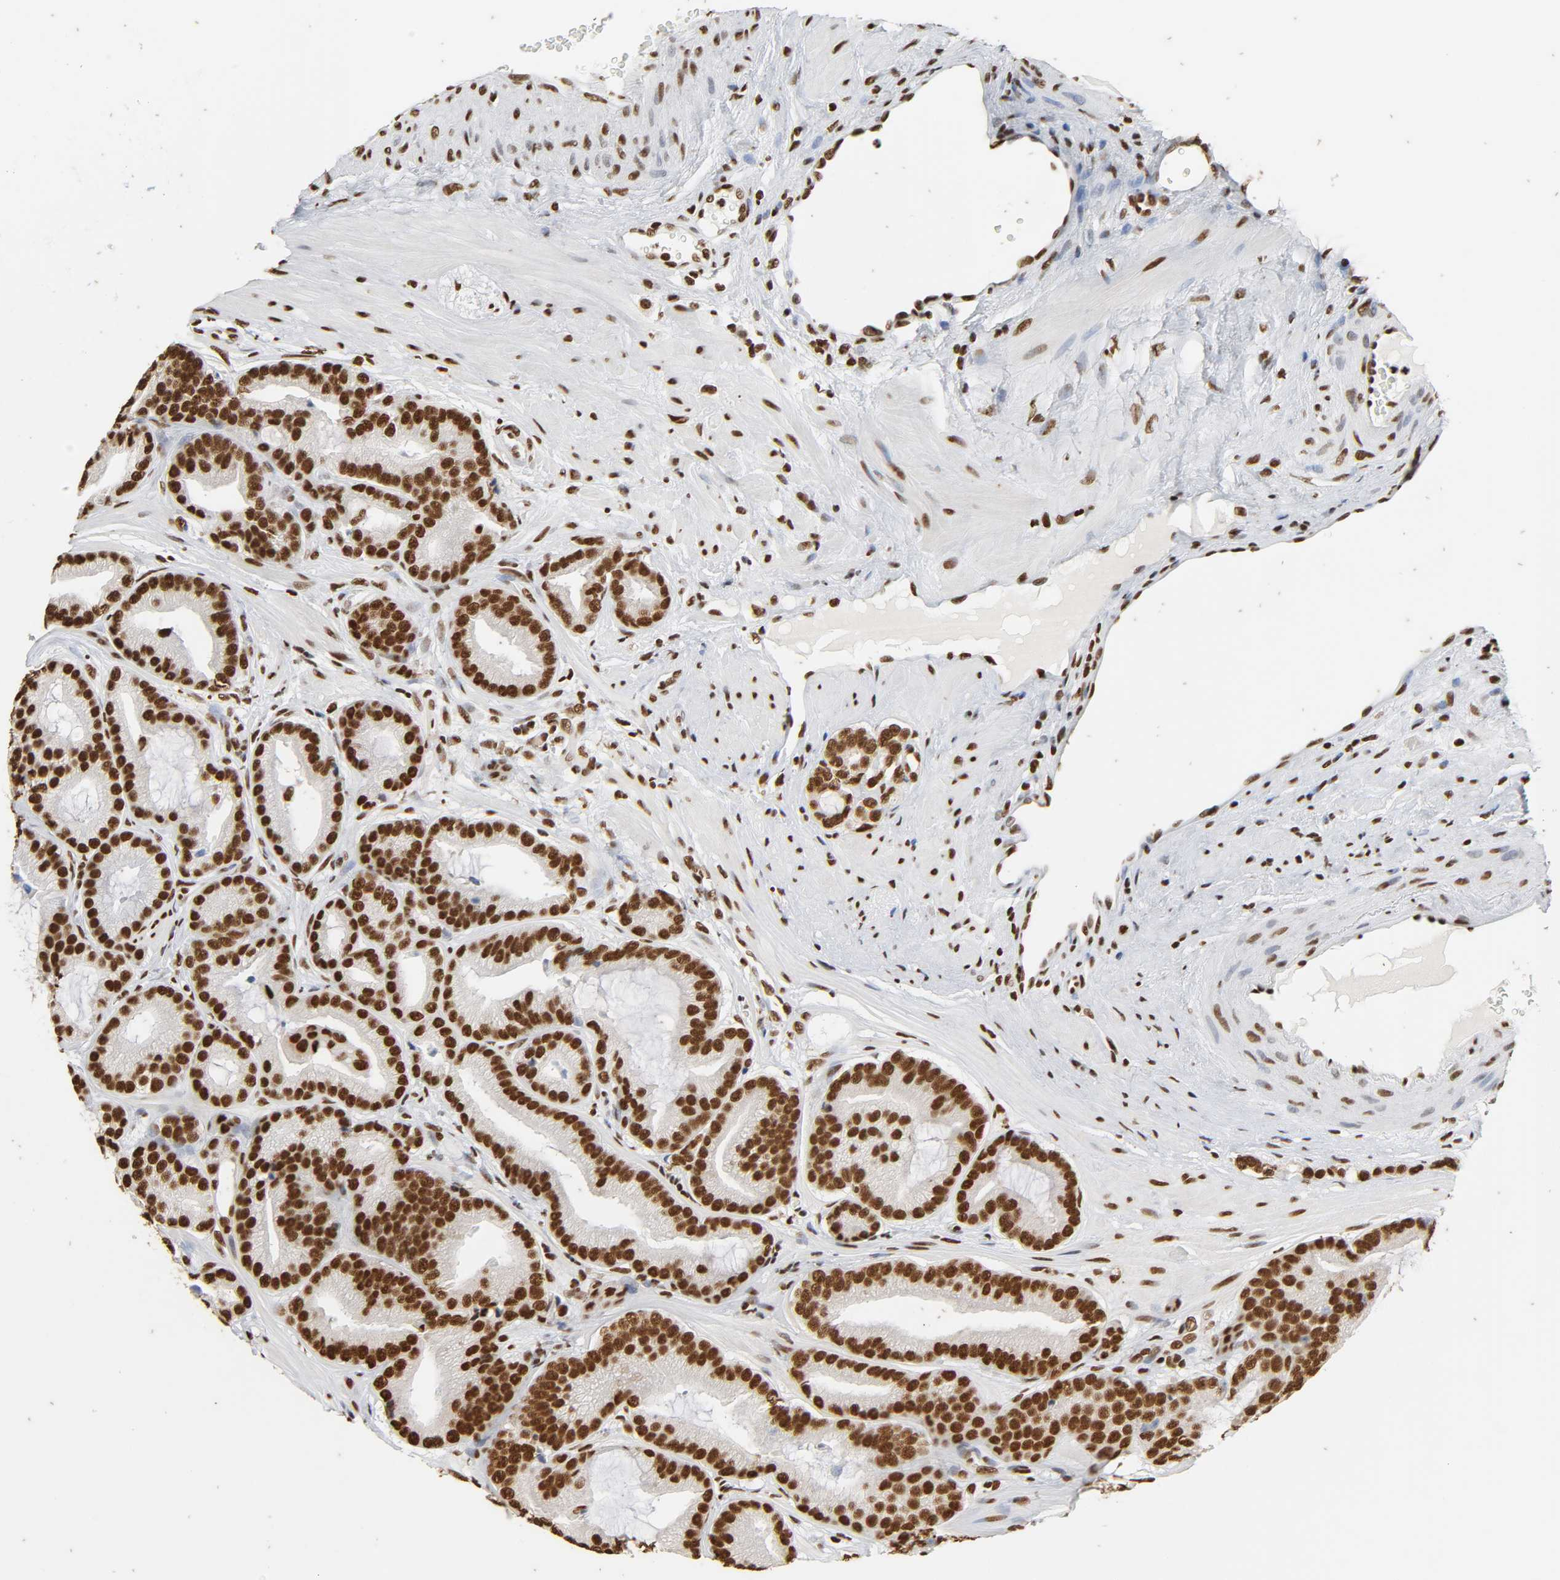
{"staining": {"intensity": "strong", "quantity": ">75%", "location": "nuclear"}, "tissue": "prostate cancer", "cell_type": "Tumor cells", "image_type": "cancer", "snomed": [{"axis": "morphology", "description": "Adenocarcinoma, Low grade"}, {"axis": "topography", "description": "Prostate"}], "caption": "Protein expression analysis of human prostate cancer reveals strong nuclear positivity in approximately >75% of tumor cells.", "gene": "HNRNPC", "patient": {"sex": "male", "age": 58}}